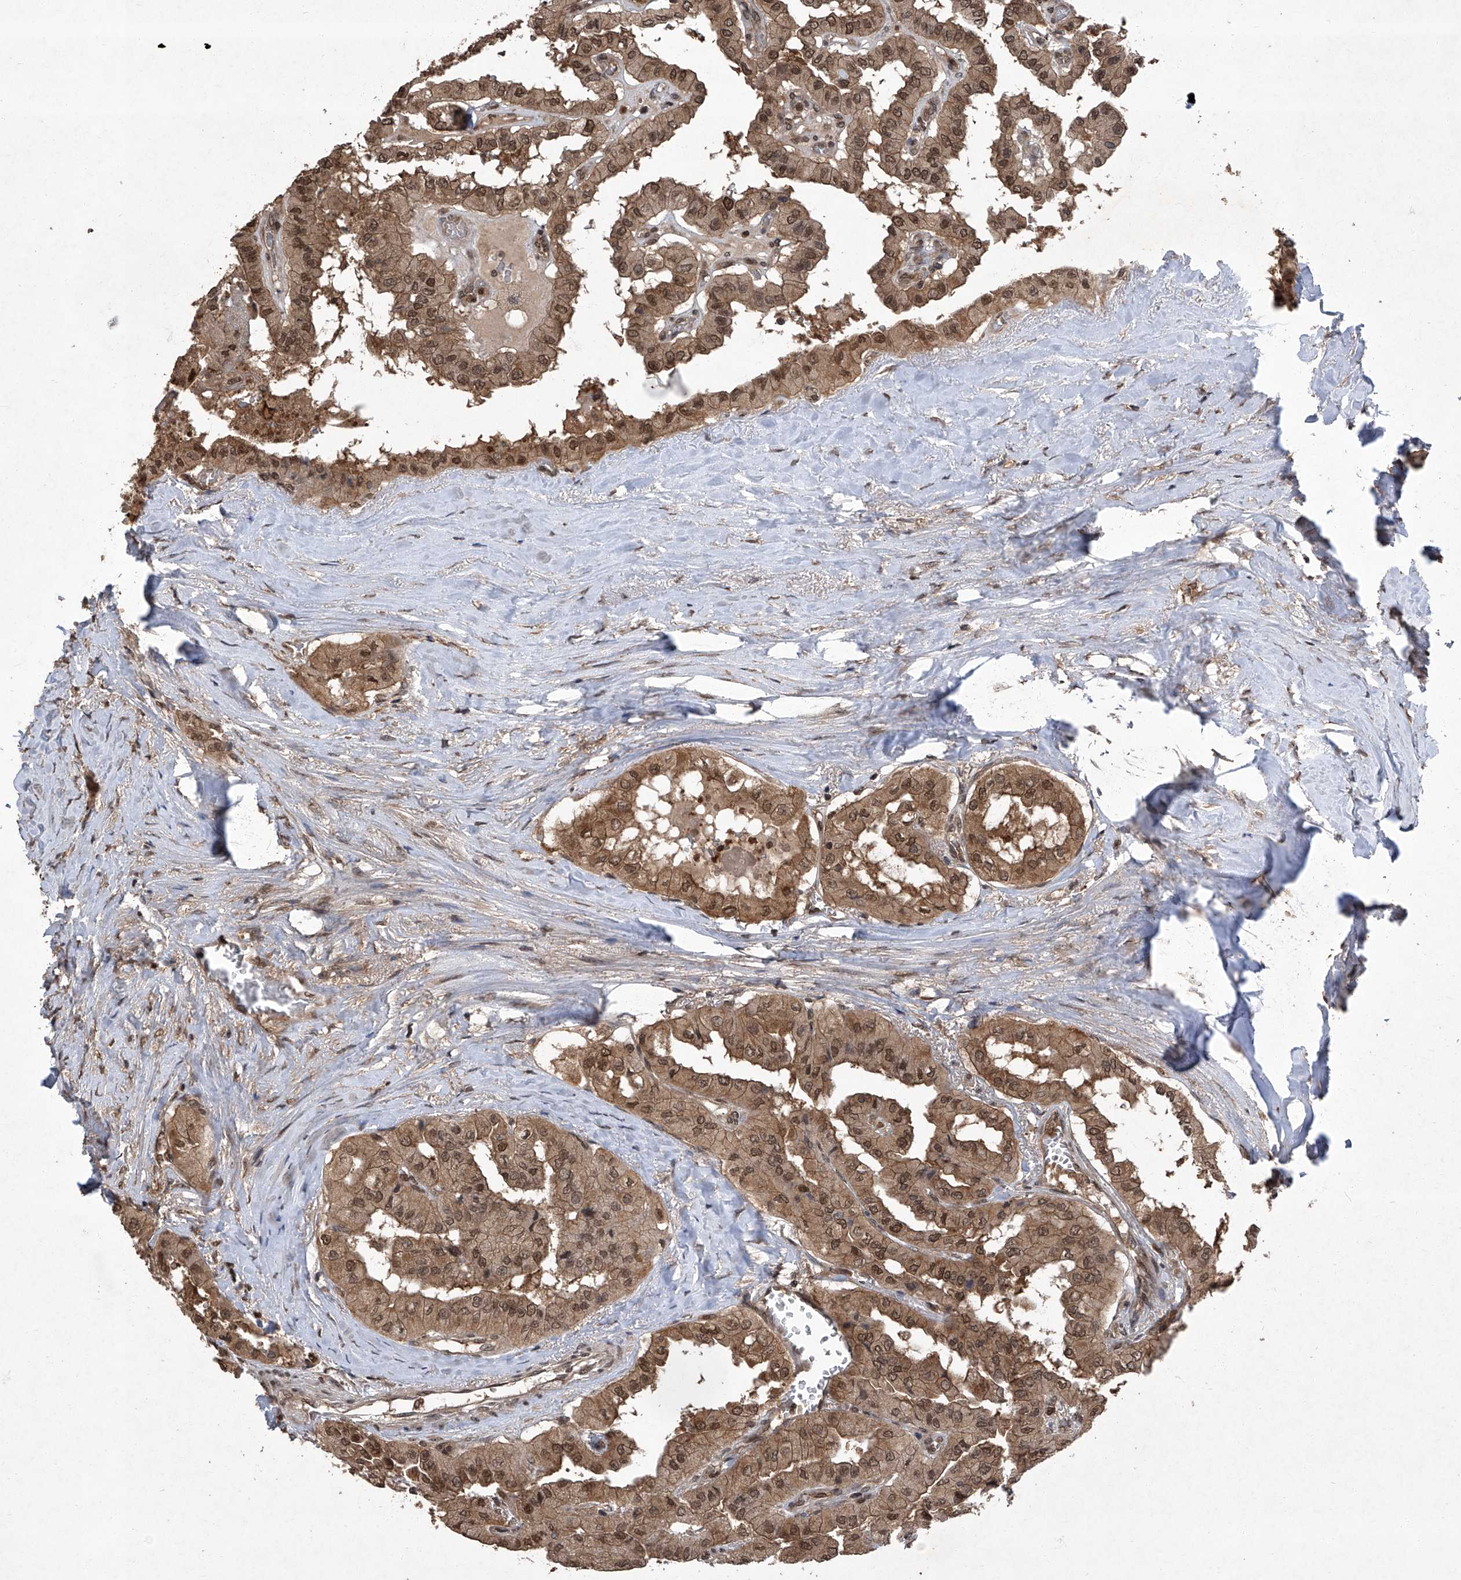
{"staining": {"intensity": "strong", "quantity": ">75%", "location": "cytoplasmic/membranous,nuclear"}, "tissue": "thyroid cancer", "cell_type": "Tumor cells", "image_type": "cancer", "snomed": [{"axis": "morphology", "description": "Papillary adenocarcinoma, NOS"}, {"axis": "topography", "description": "Thyroid gland"}], "caption": "This histopathology image demonstrates immunohistochemistry staining of thyroid papillary adenocarcinoma, with high strong cytoplasmic/membranous and nuclear expression in approximately >75% of tumor cells.", "gene": "TSNAX", "patient": {"sex": "female", "age": 59}}